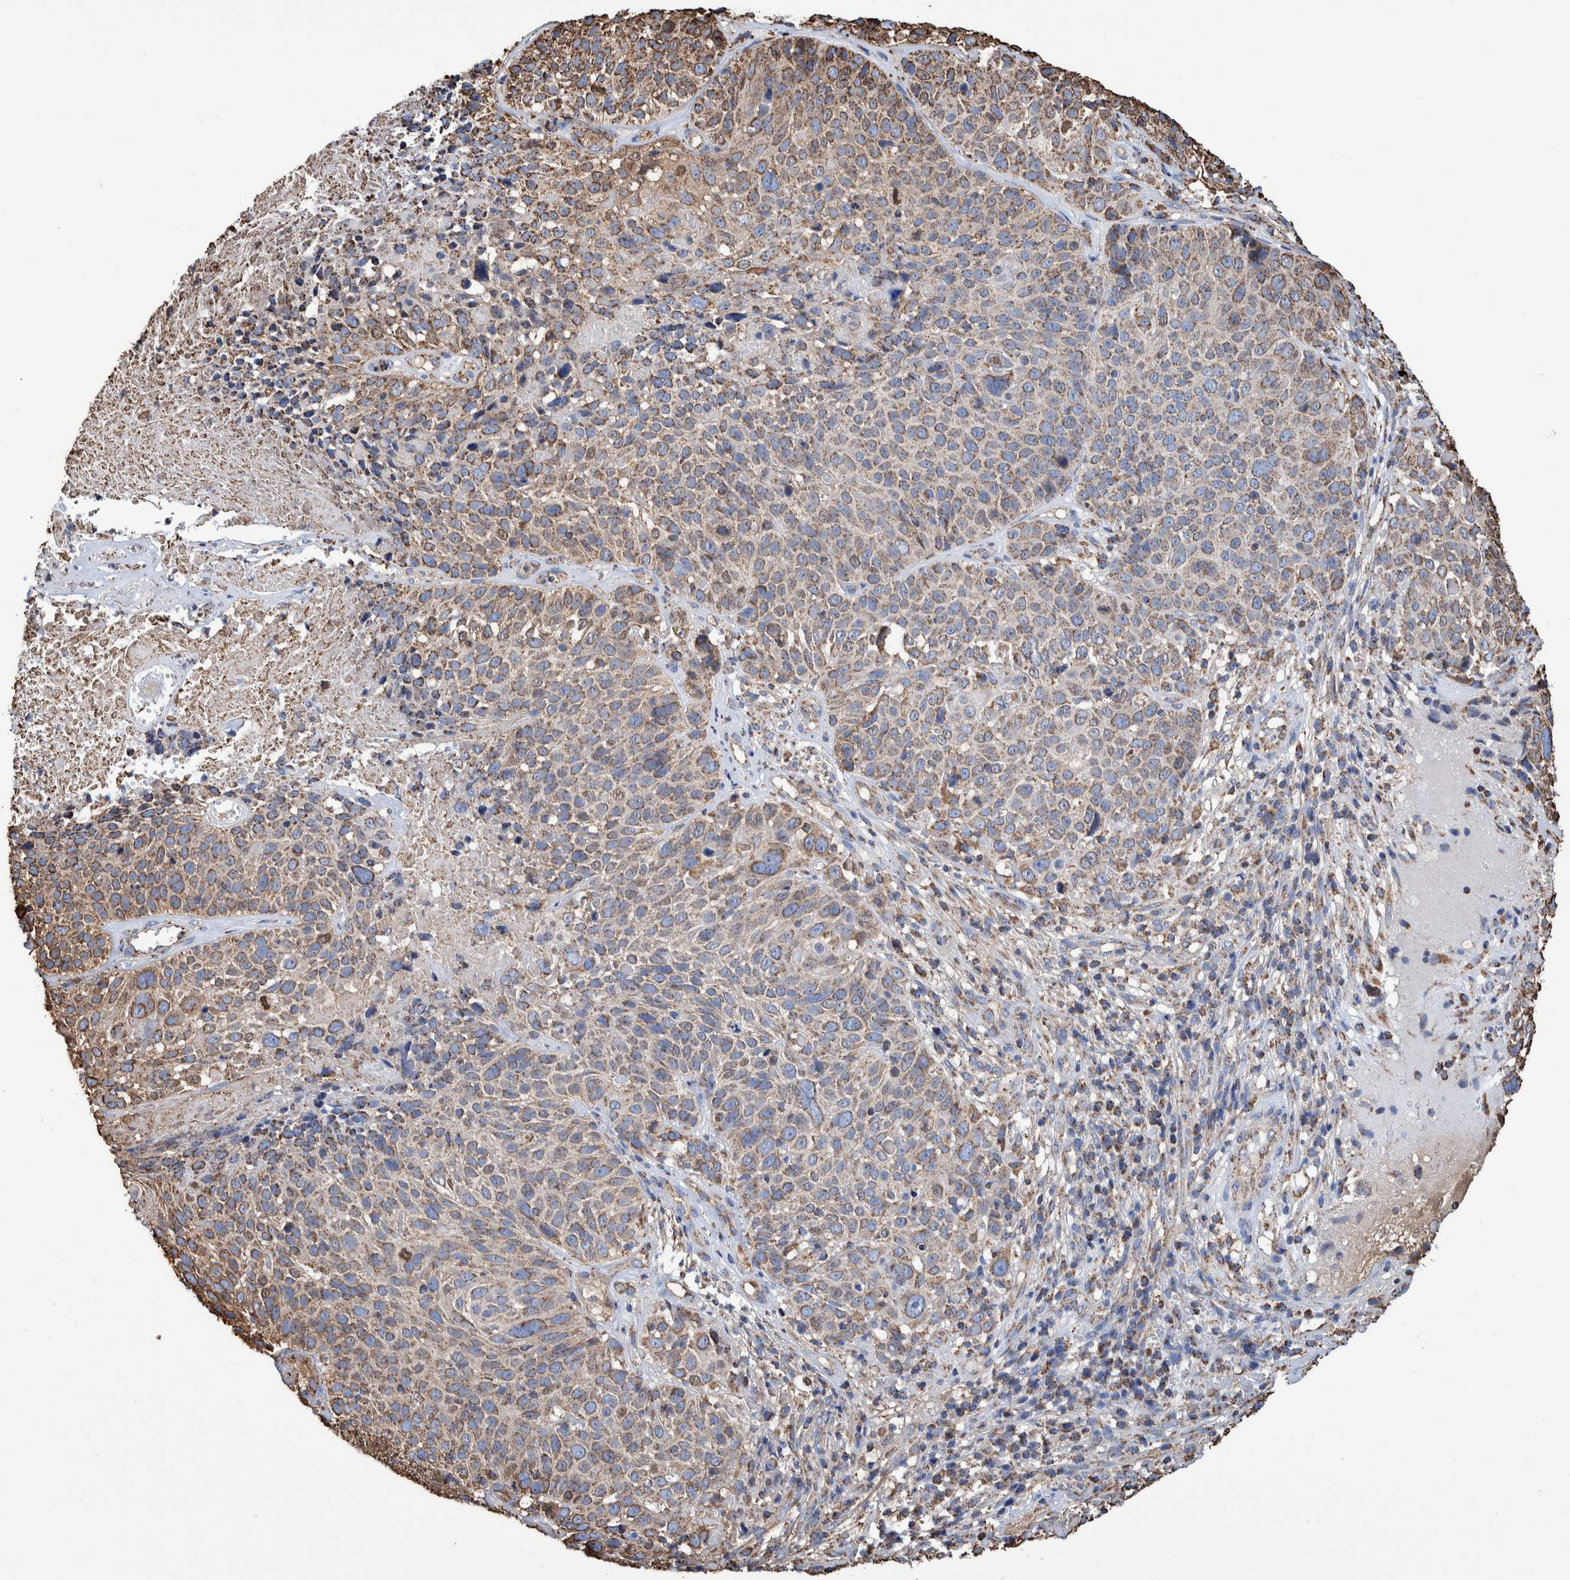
{"staining": {"intensity": "moderate", "quantity": ">75%", "location": "cytoplasmic/membranous"}, "tissue": "cervical cancer", "cell_type": "Tumor cells", "image_type": "cancer", "snomed": [{"axis": "morphology", "description": "Squamous cell carcinoma, NOS"}, {"axis": "topography", "description": "Cervix"}], "caption": "IHC (DAB) staining of human squamous cell carcinoma (cervical) demonstrates moderate cytoplasmic/membranous protein staining in approximately >75% of tumor cells.", "gene": "VPS26C", "patient": {"sex": "female", "age": 74}}